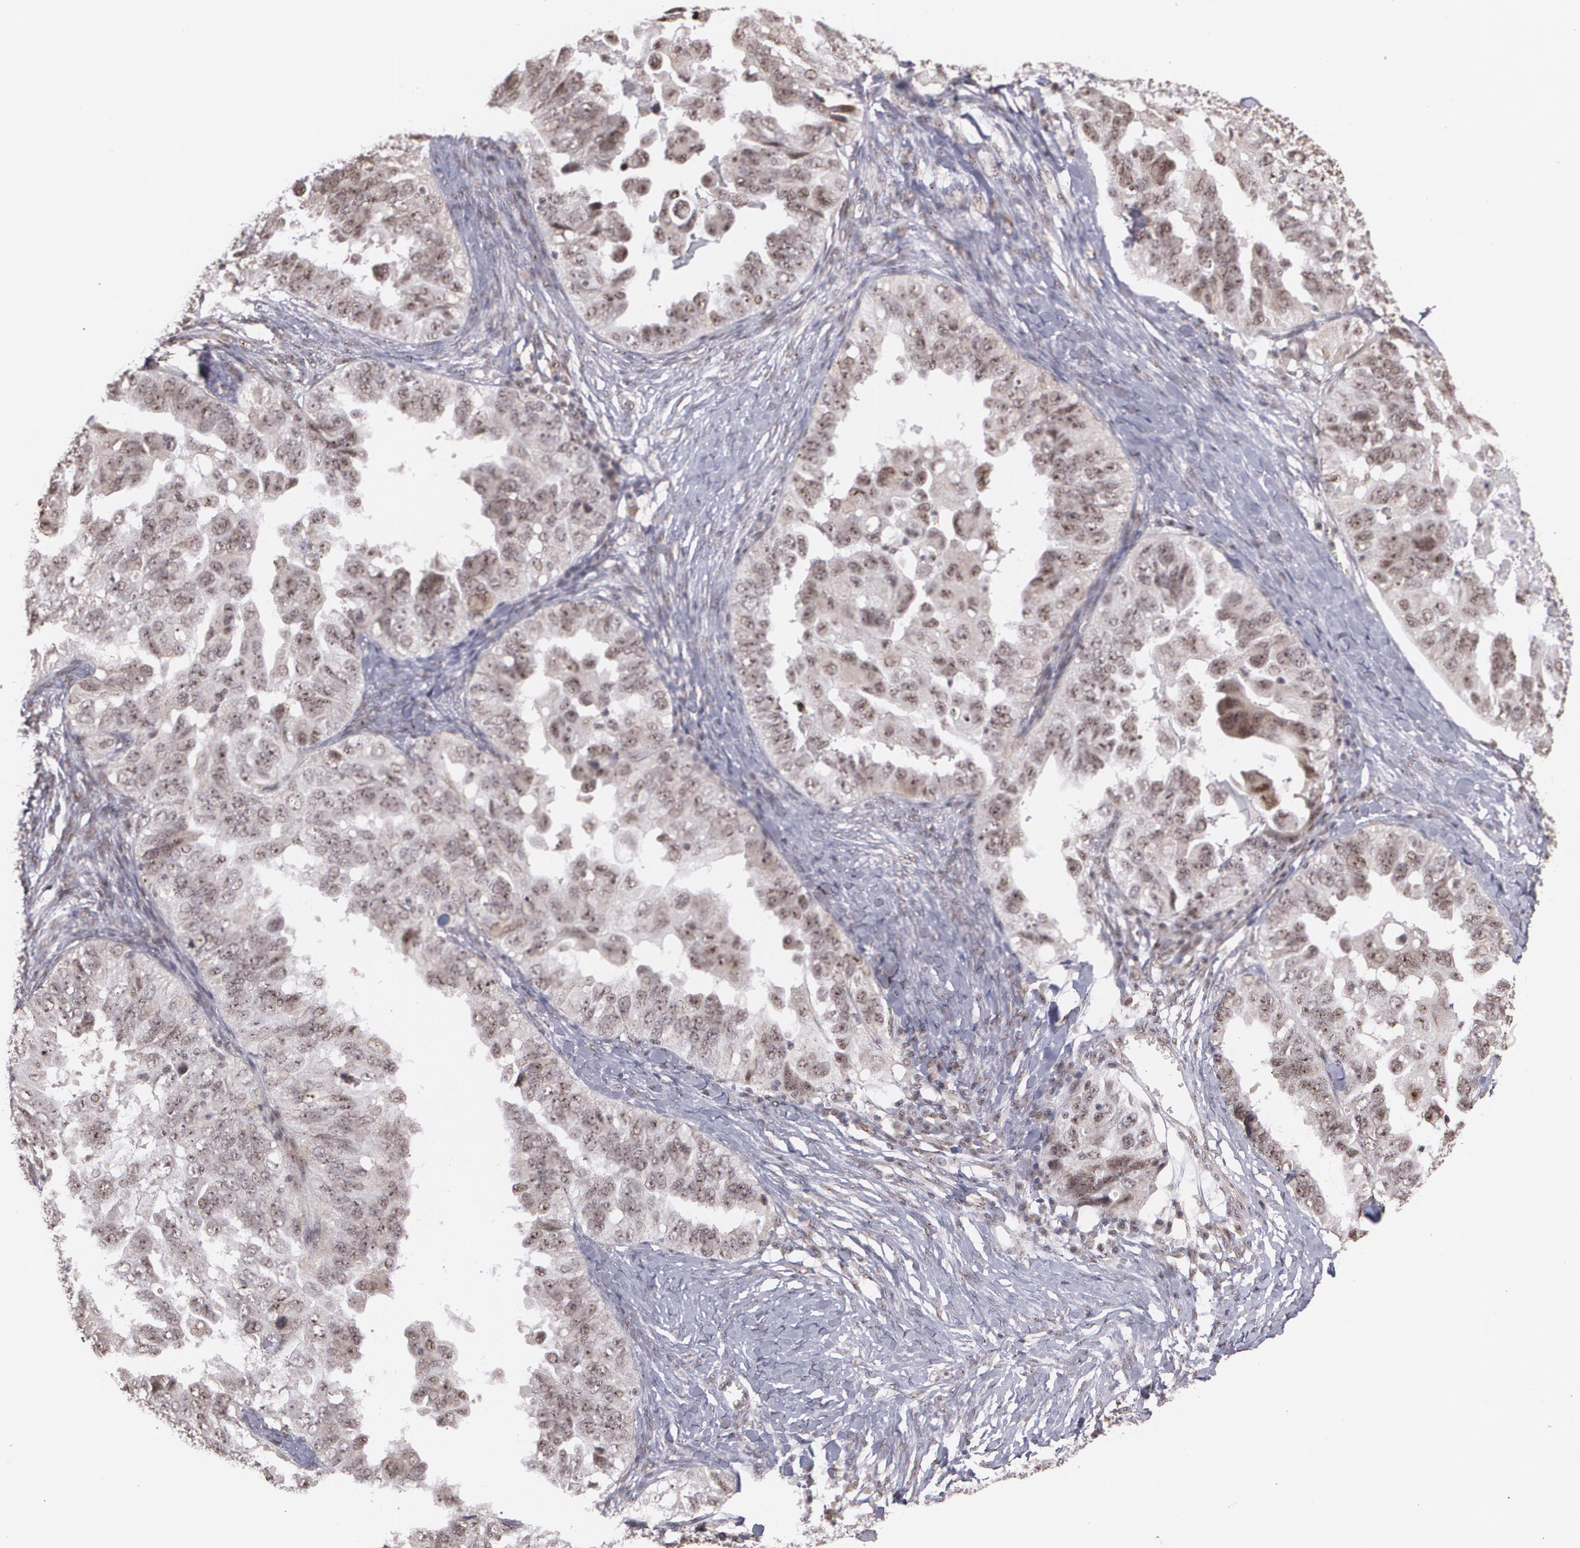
{"staining": {"intensity": "moderate", "quantity": ">75%", "location": "cytoplasmic/membranous,nuclear"}, "tissue": "ovarian cancer", "cell_type": "Tumor cells", "image_type": "cancer", "snomed": [{"axis": "morphology", "description": "Cystadenocarcinoma, serous, NOS"}, {"axis": "topography", "description": "Ovary"}], "caption": "Ovarian cancer (serous cystadenocarcinoma) was stained to show a protein in brown. There is medium levels of moderate cytoplasmic/membranous and nuclear expression in approximately >75% of tumor cells.", "gene": "C6orf15", "patient": {"sex": "female", "age": 82}}